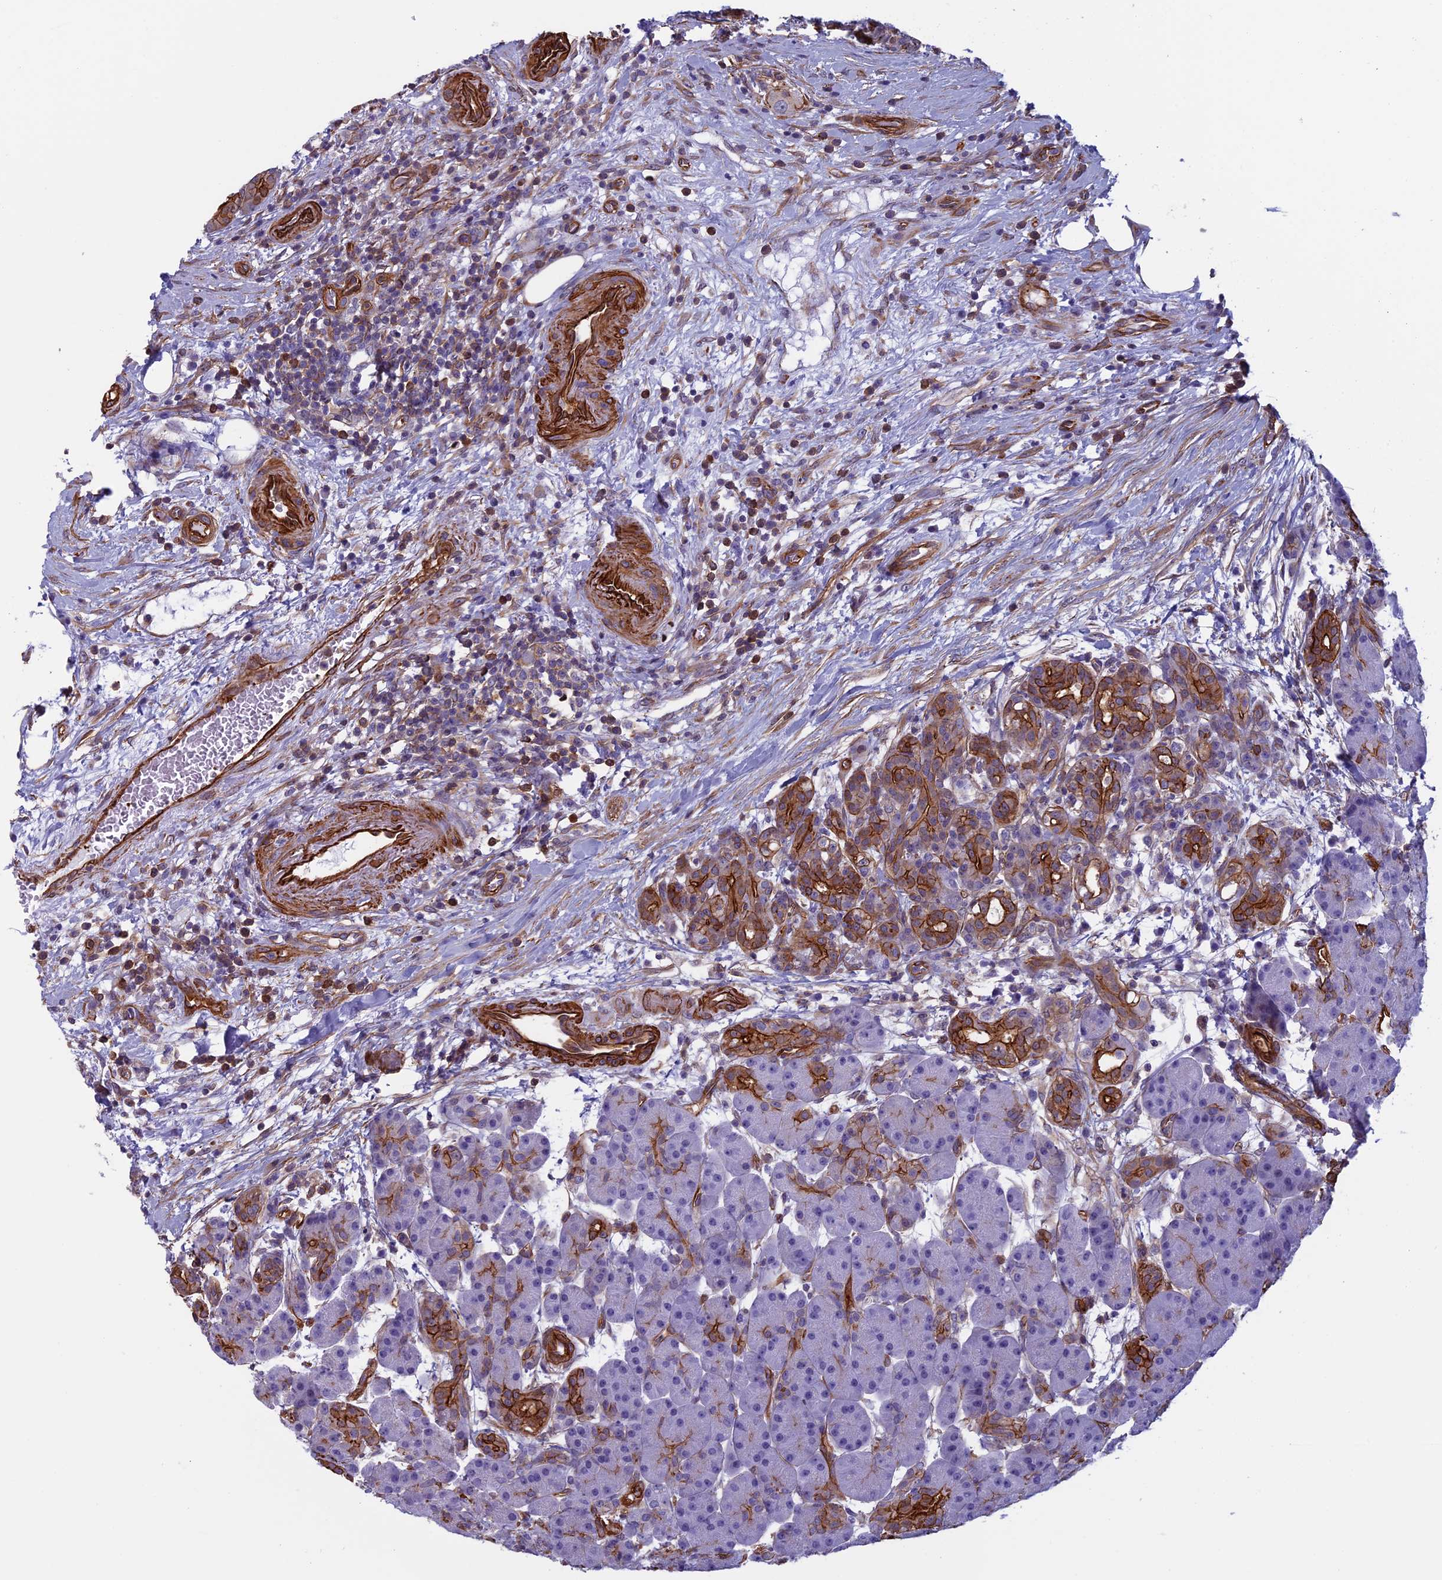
{"staining": {"intensity": "strong", "quantity": "<25%", "location": "cytoplasmic/membranous"}, "tissue": "pancreas", "cell_type": "Exocrine glandular cells", "image_type": "normal", "snomed": [{"axis": "morphology", "description": "Normal tissue, NOS"}, {"axis": "topography", "description": "Pancreas"}], "caption": "A brown stain shows strong cytoplasmic/membranous staining of a protein in exocrine glandular cells of normal human pancreas.", "gene": "ANGPTL2", "patient": {"sex": "male", "age": 63}}